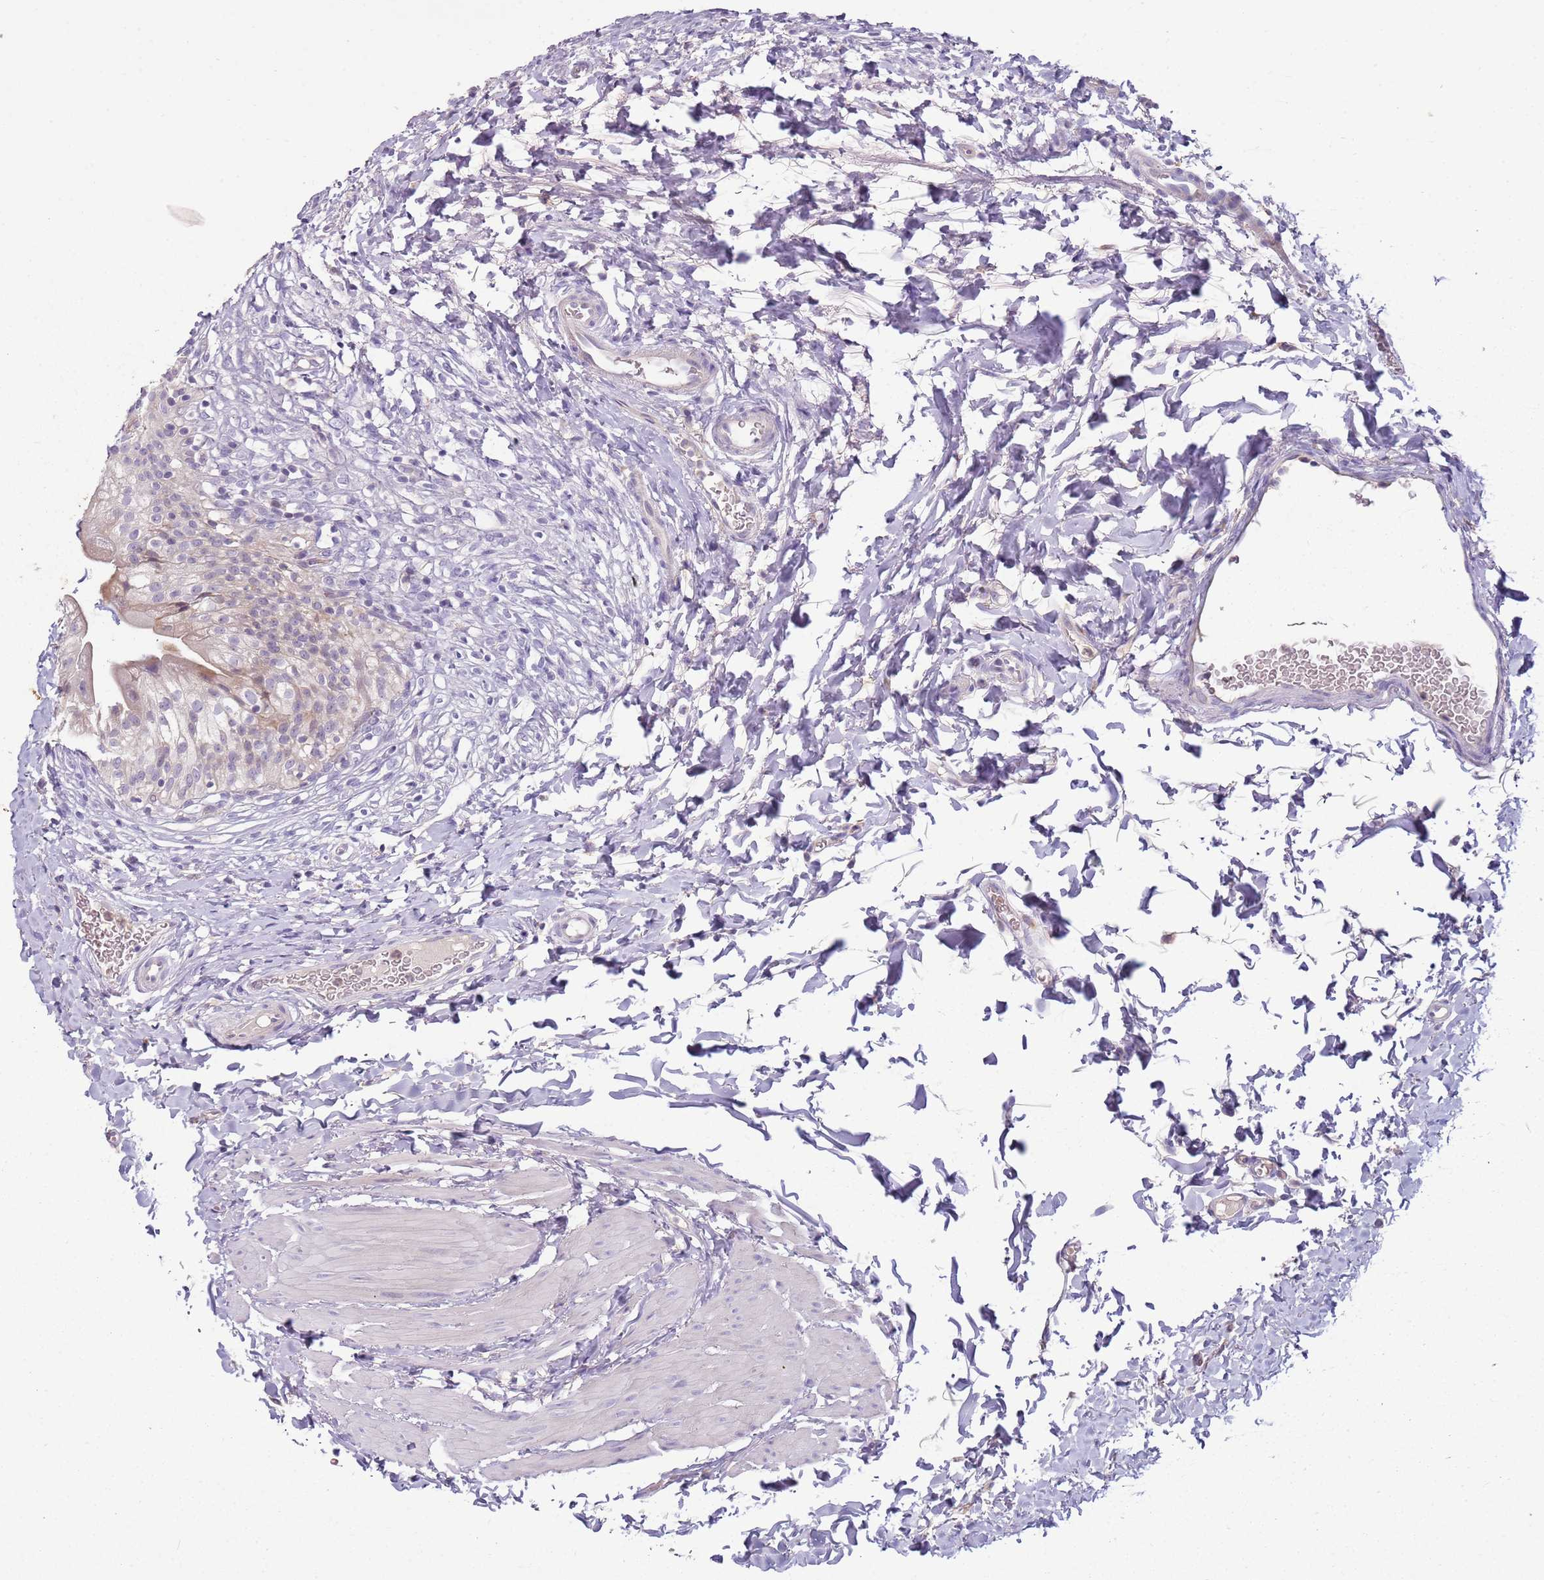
{"staining": {"intensity": "weak", "quantity": "<25%", "location": "cytoplasmic/membranous"}, "tissue": "urinary bladder", "cell_type": "Urothelial cells", "image_type": "normal", "snomed": [{"axis": "morphology", "description": "Normal tissue, NOS"}, {"axis": "topography", "description": "Urinary bladder"}], "caption": "Immunohistochemical staining of benign urinary bladder reveals no significant expression in urothelial cells. (DAB immunohistochemistry (IHC), high magnification).", "gene": "ARHGAP5", "patient": {"sex": "male", "age": 55}}